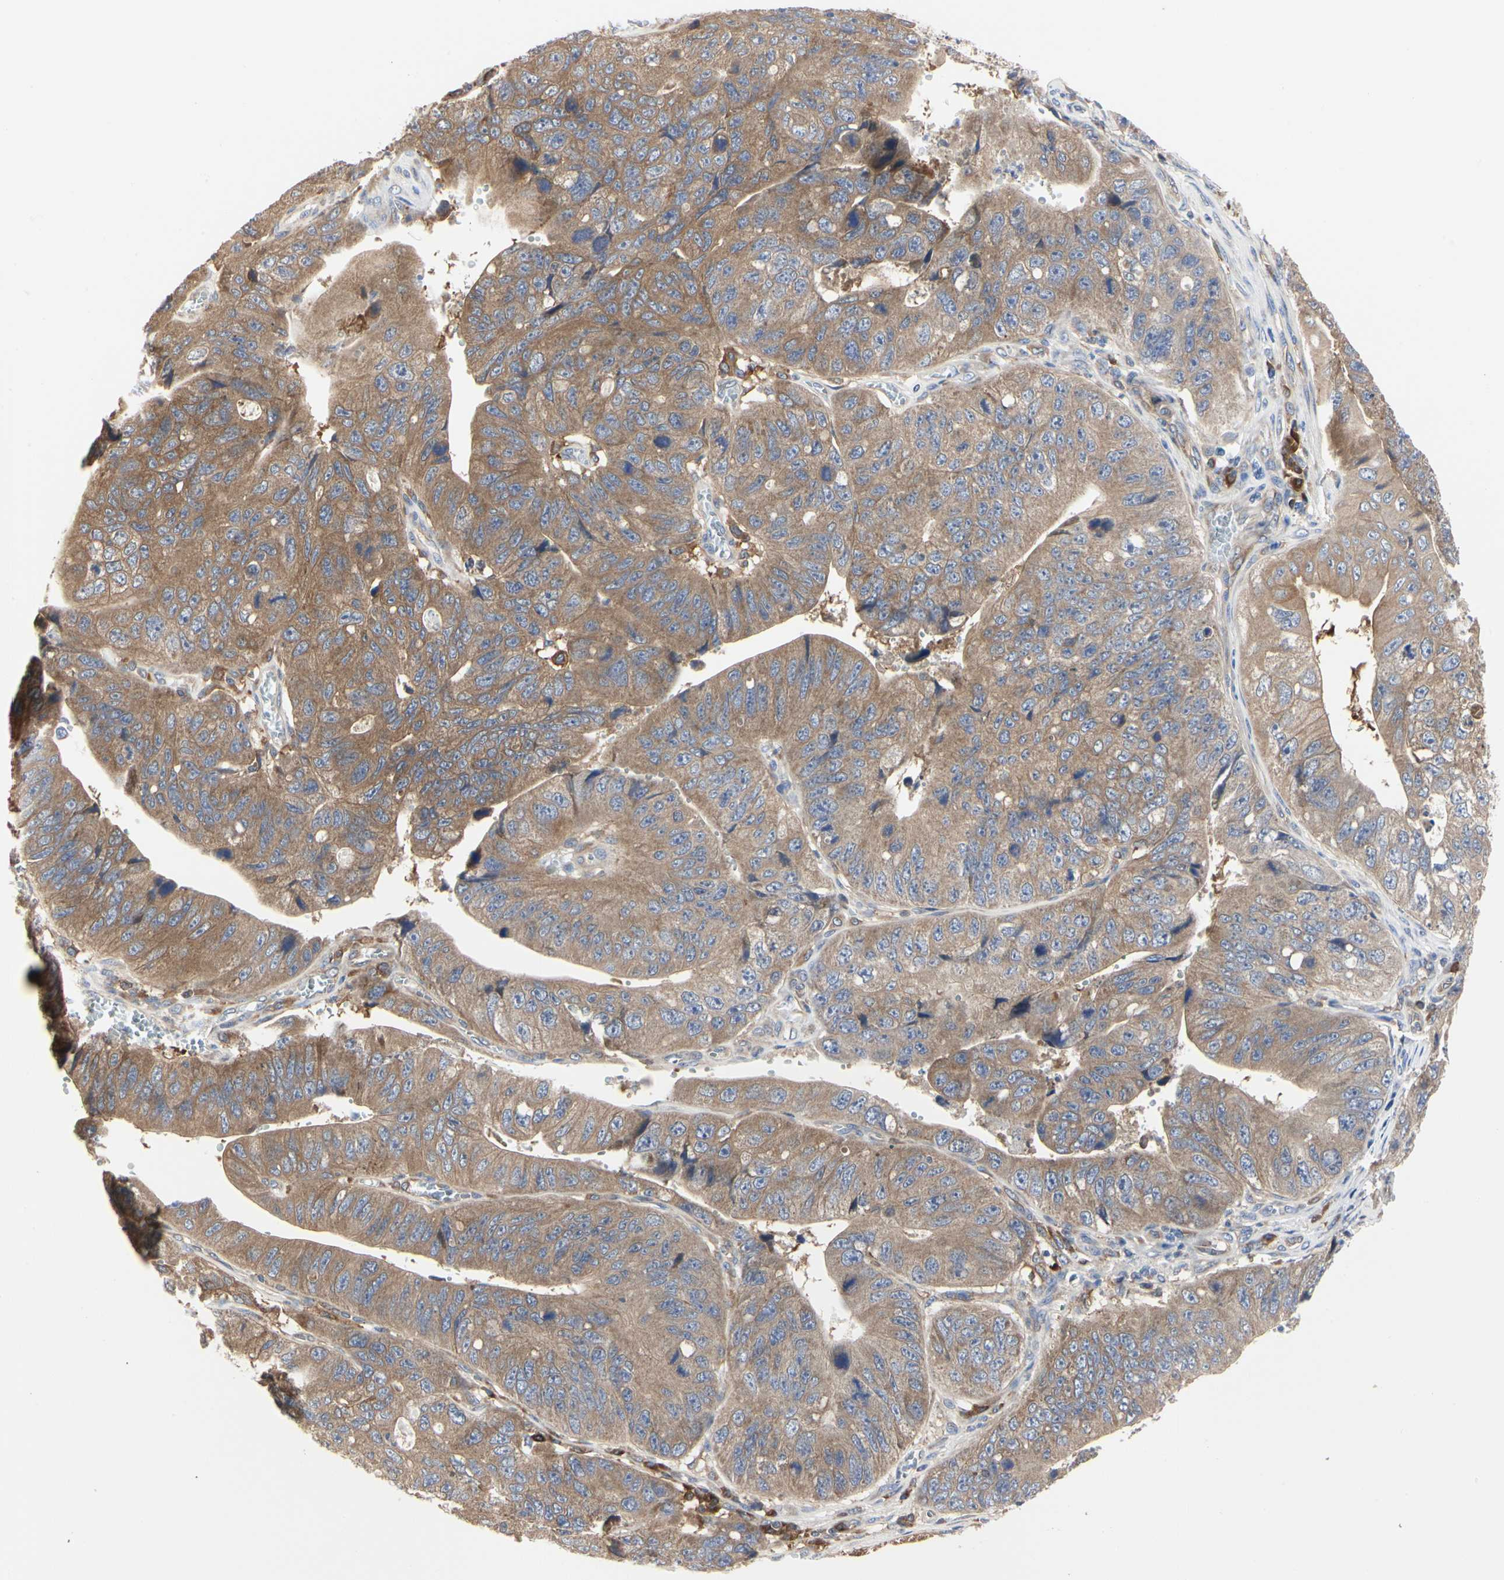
{"staining": {"intensity": "moderate", "quantity": ">75%", "location": "cytoplasmic/membranous"}, "tissue": "stomach cancer", "cell_type": "Tumor cells", "image_type": "cancer", "snomed": [{"axis": "morphology", "description": "Adenocarcinoma, NOS"}, {"axis": "topography", "description": "Stomach"}], "caption": "An immunohistochemistry histopathology image of neoplastic tissue is shown. Protein staining in brown labels moderate cytoplasmic/membranous positivity in stomach cancer within tumor cells. The staining was performed using DAB, with brown indicating positive protein expression. Nuclei are stained blue with hematoxylin.", "gene": "C3orf52", "patient": {"sex": "male", "age": 59}}